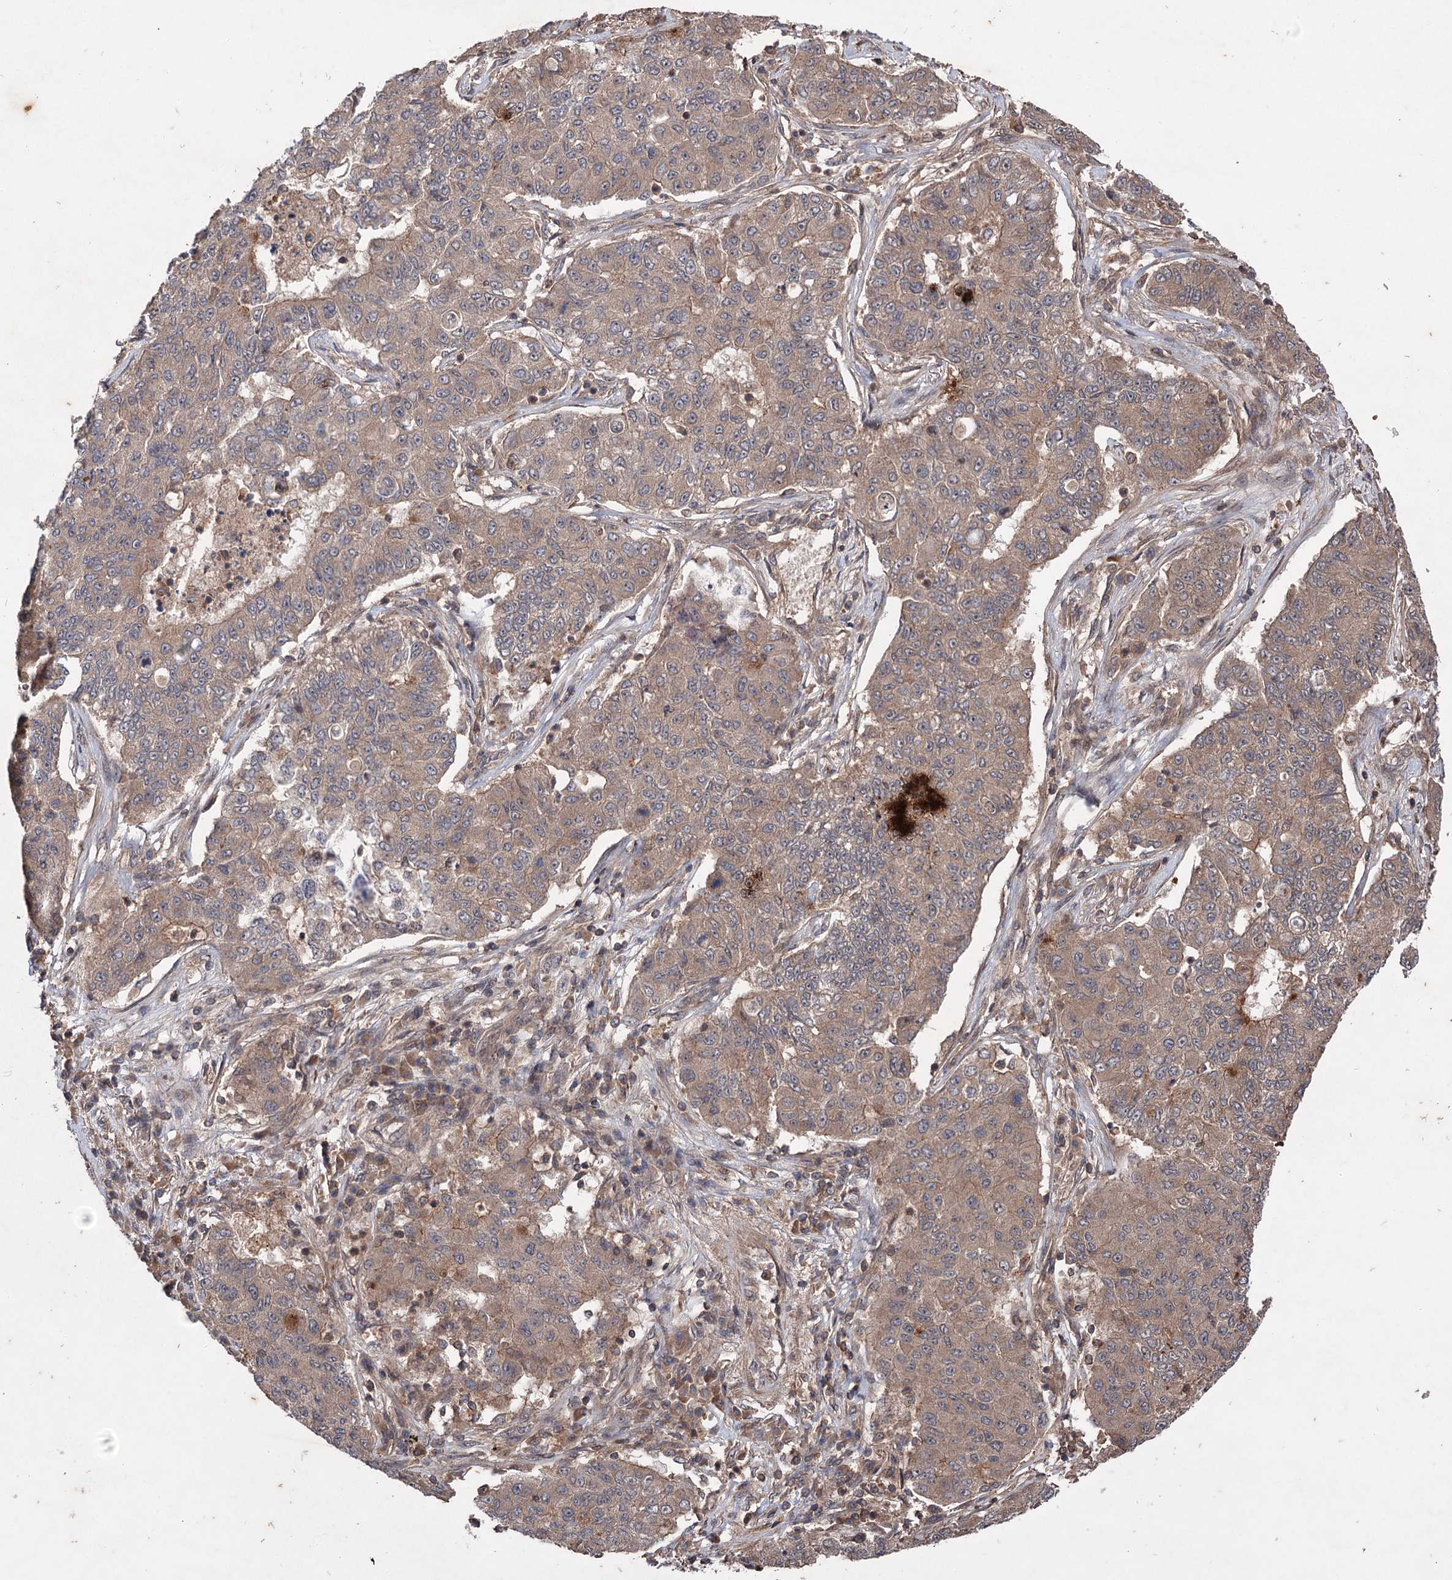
{"staining": {"intensity": "weak", "quantity": ">75%", "location": "cytoplasmic/membranous"}, "tissue": "lung cancer", "cell_type": "Tumor cells", "image_type": "cancer", "snomed": [{"axis": "morphology", "description": "Squamous cell carcinoma, NOS"}, {"axis": "topography", "description": "Lung"}], "caption": "A brown stain highlights weak cytoplasmic/membranous expression of a protein in lung cancer (squamous cell carcinoma) tumor cells.", "gene": "ADK", "patient": {"sex": "male", "age": 74}}